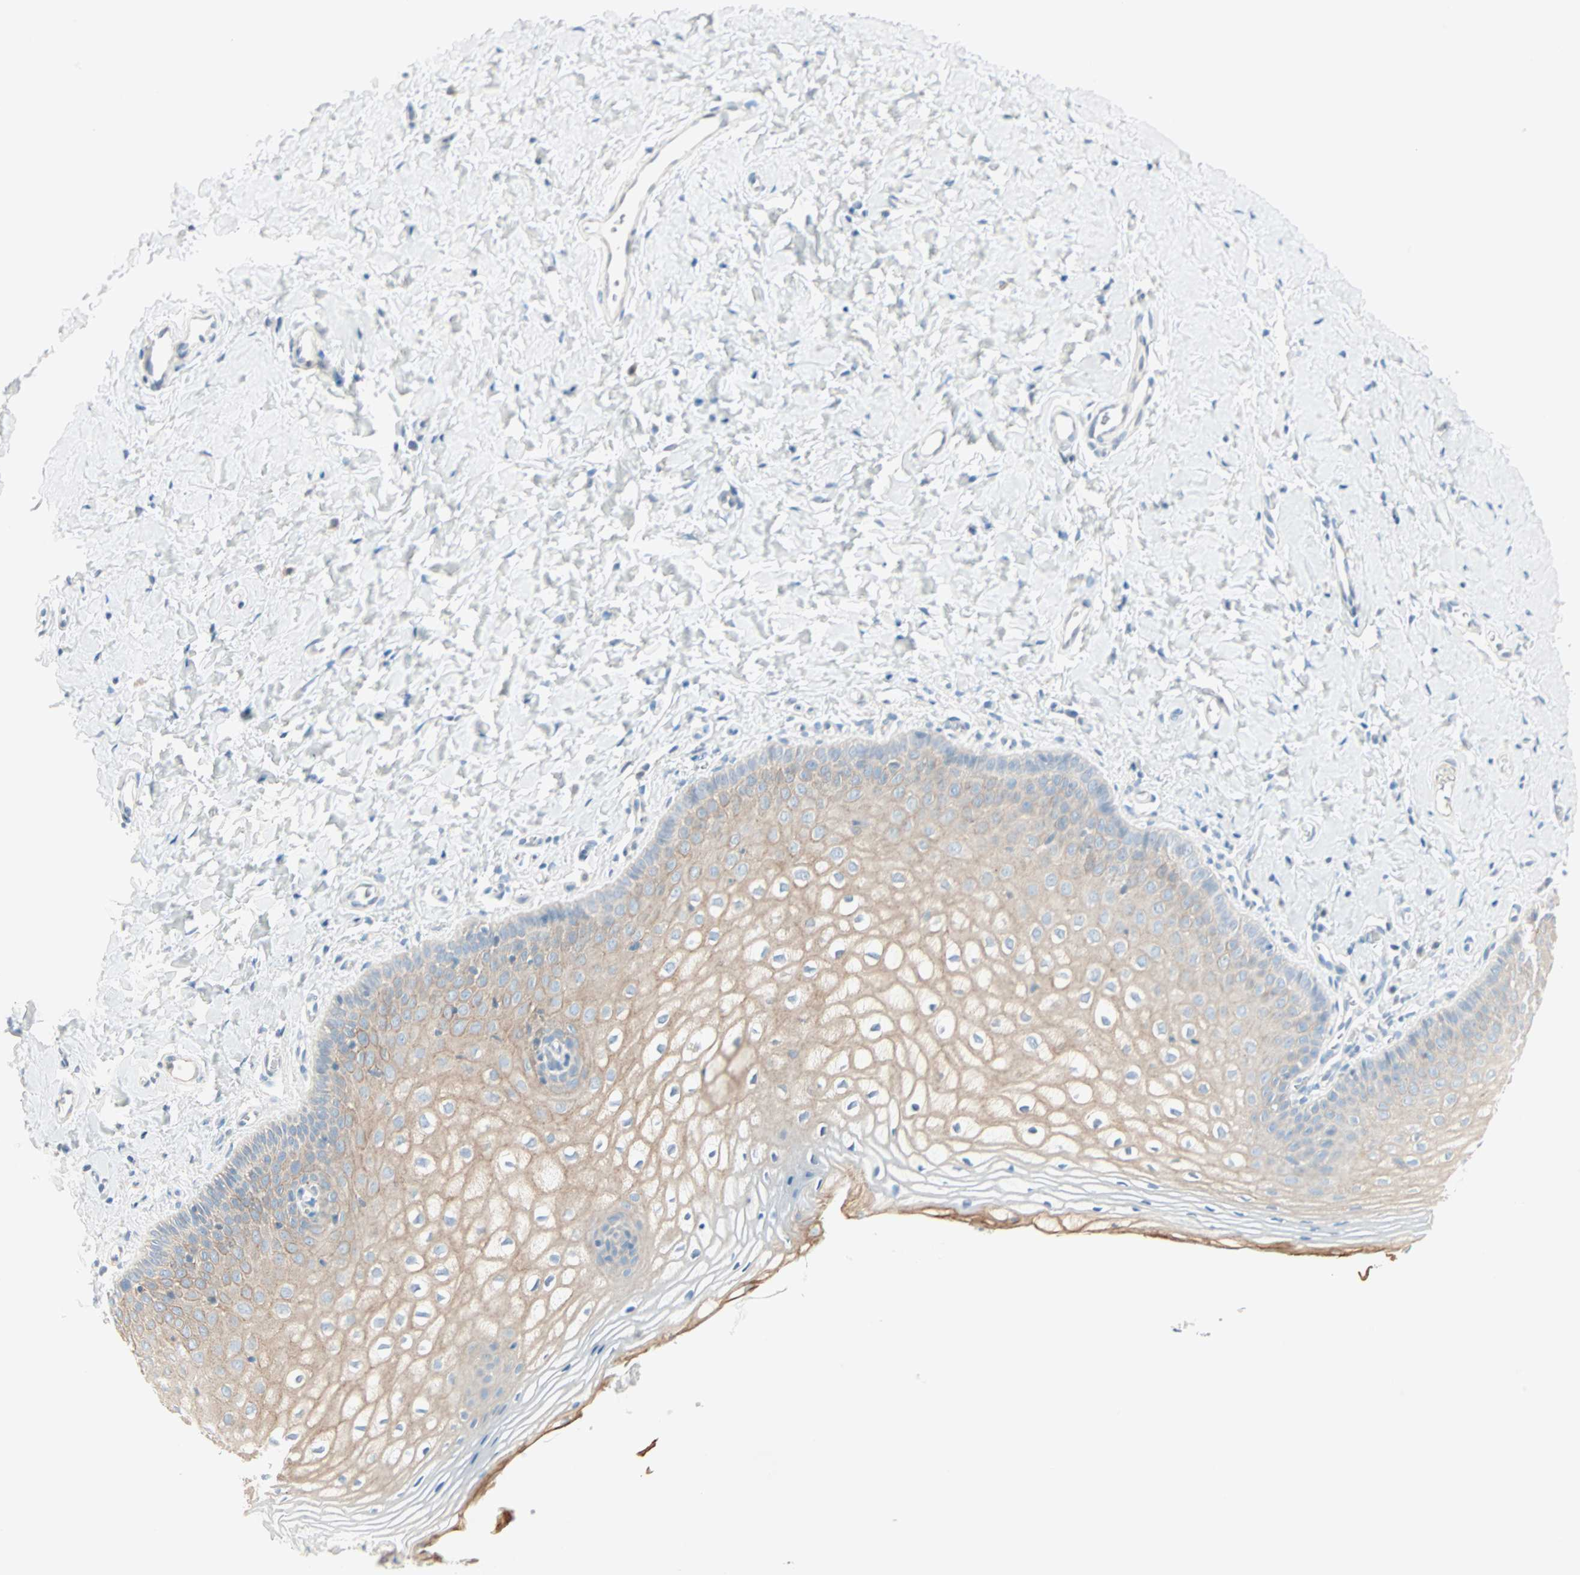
{"staining": {"intensity": "moderate", "quantity": "25%-75%", "location": "cytoplasmic/membranous"}, "tissue": "vagina", "cell_type": "Squamous epithelial cells", "image_type": "normal", "snomed": [{"axis": "morphology", "description": "Normal tissue, NOS"}, {"axis": "topography", "description": "Vagina"}], "caption": "A brown stain labels moderate cytoplasmic/membranous expression of a protein in squamous epithelial cells of benign human vagina.", "gene": "SULT1C2", "patient": {"sex": "female", "age": 55}}